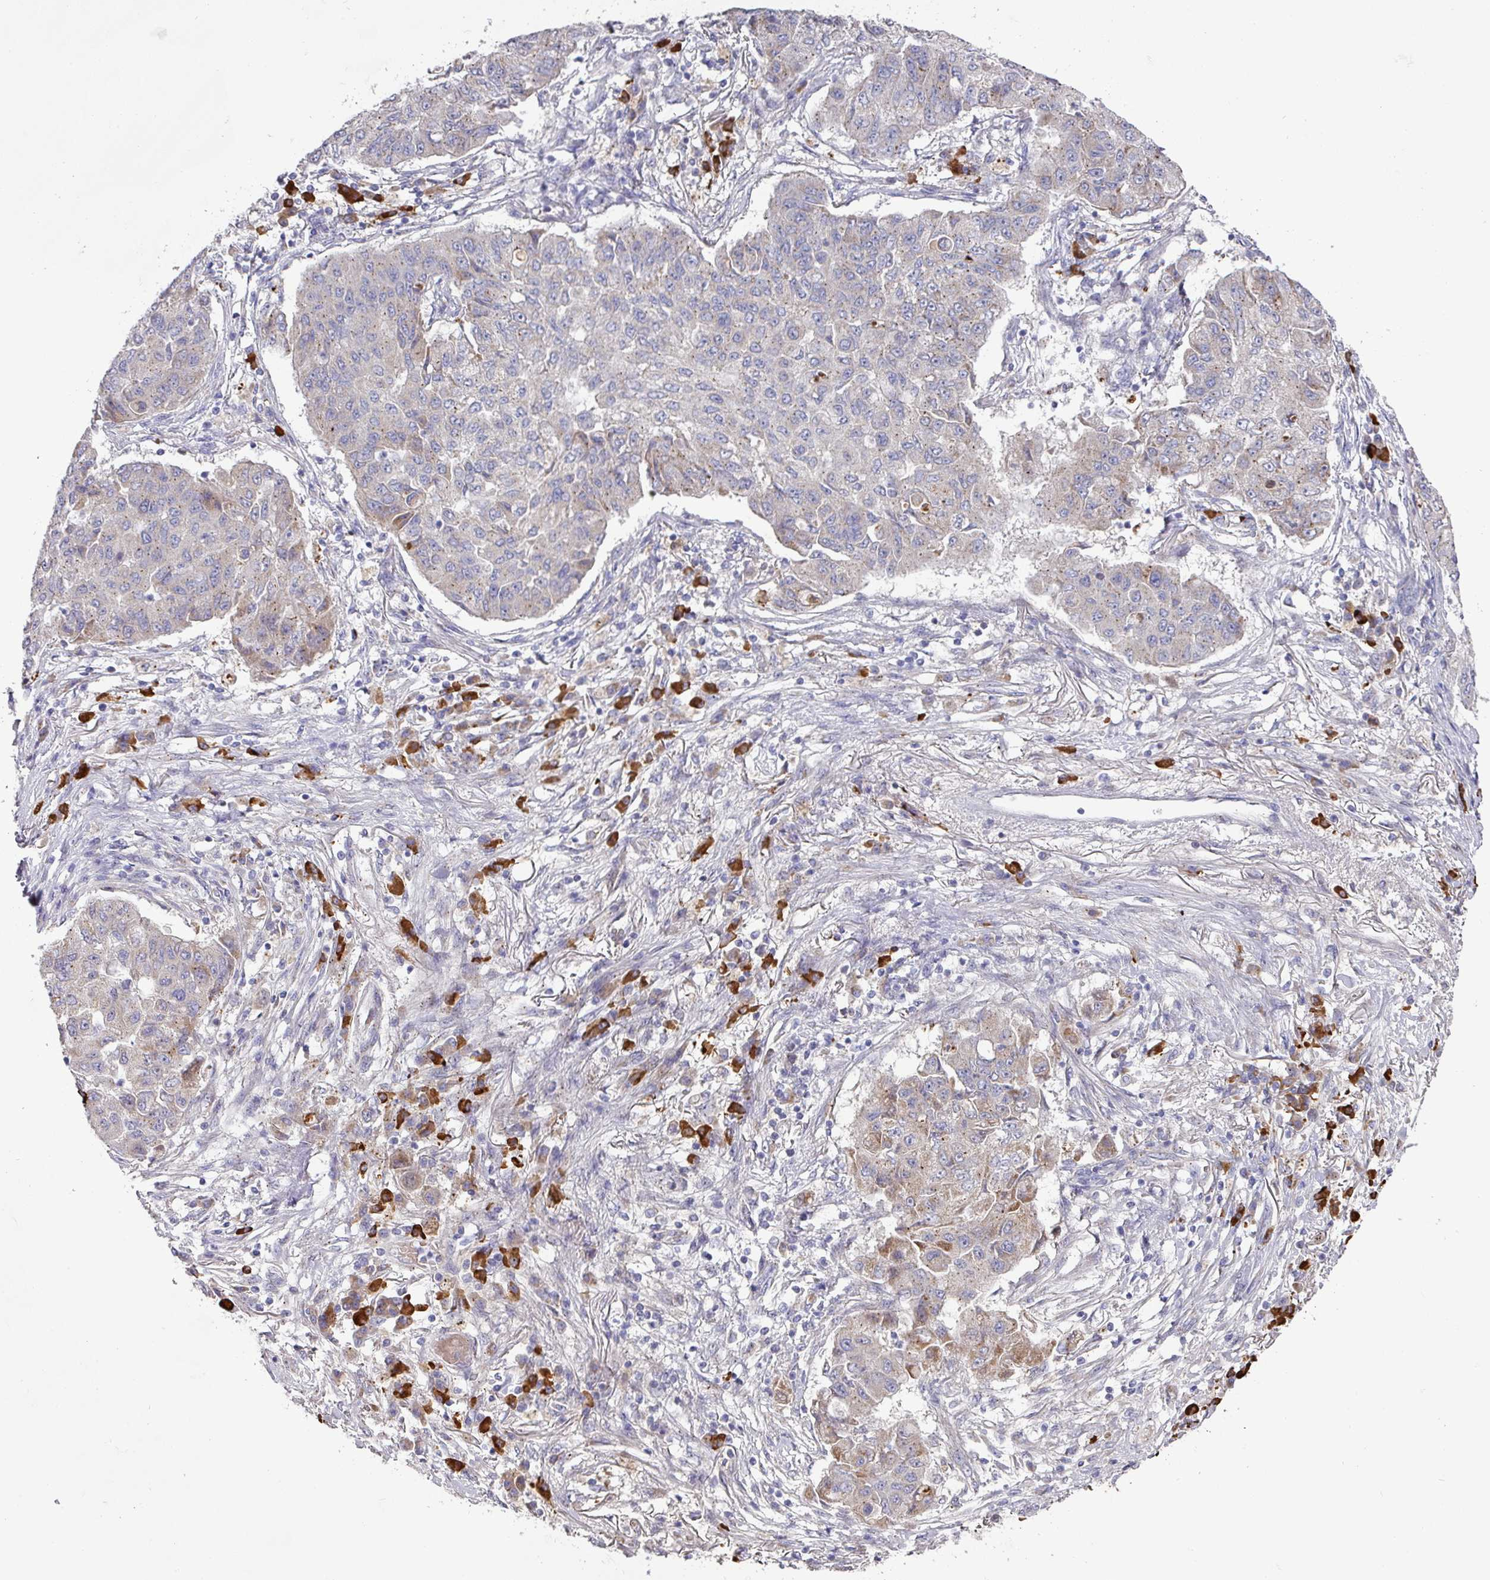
{"staining": {"intensity": "weak", "quantity": "<25%", "location": "cytoplasmic/membranous"}, "tissue": "lung cancer", "cell_type": "Tumor cells", "image_type": "cancer", "snomed": [{"axis": "morphology", "description": "Squamous cell carcinoma, NOS"}, {"axis": "topography", "description": "Lung"}], "caption": "Histopathology image shows no protein staining in tumor cells of lung cancer tissue. (Stains: DAB (3,3'-diaminobenzidine) immunohistochemistry (IHC) with hematoxylin counter stain, Microscopy: brightfield microscopy at high magnification).", "gene": "IL4R", "patient": {"sex": "male", "age": 74}}